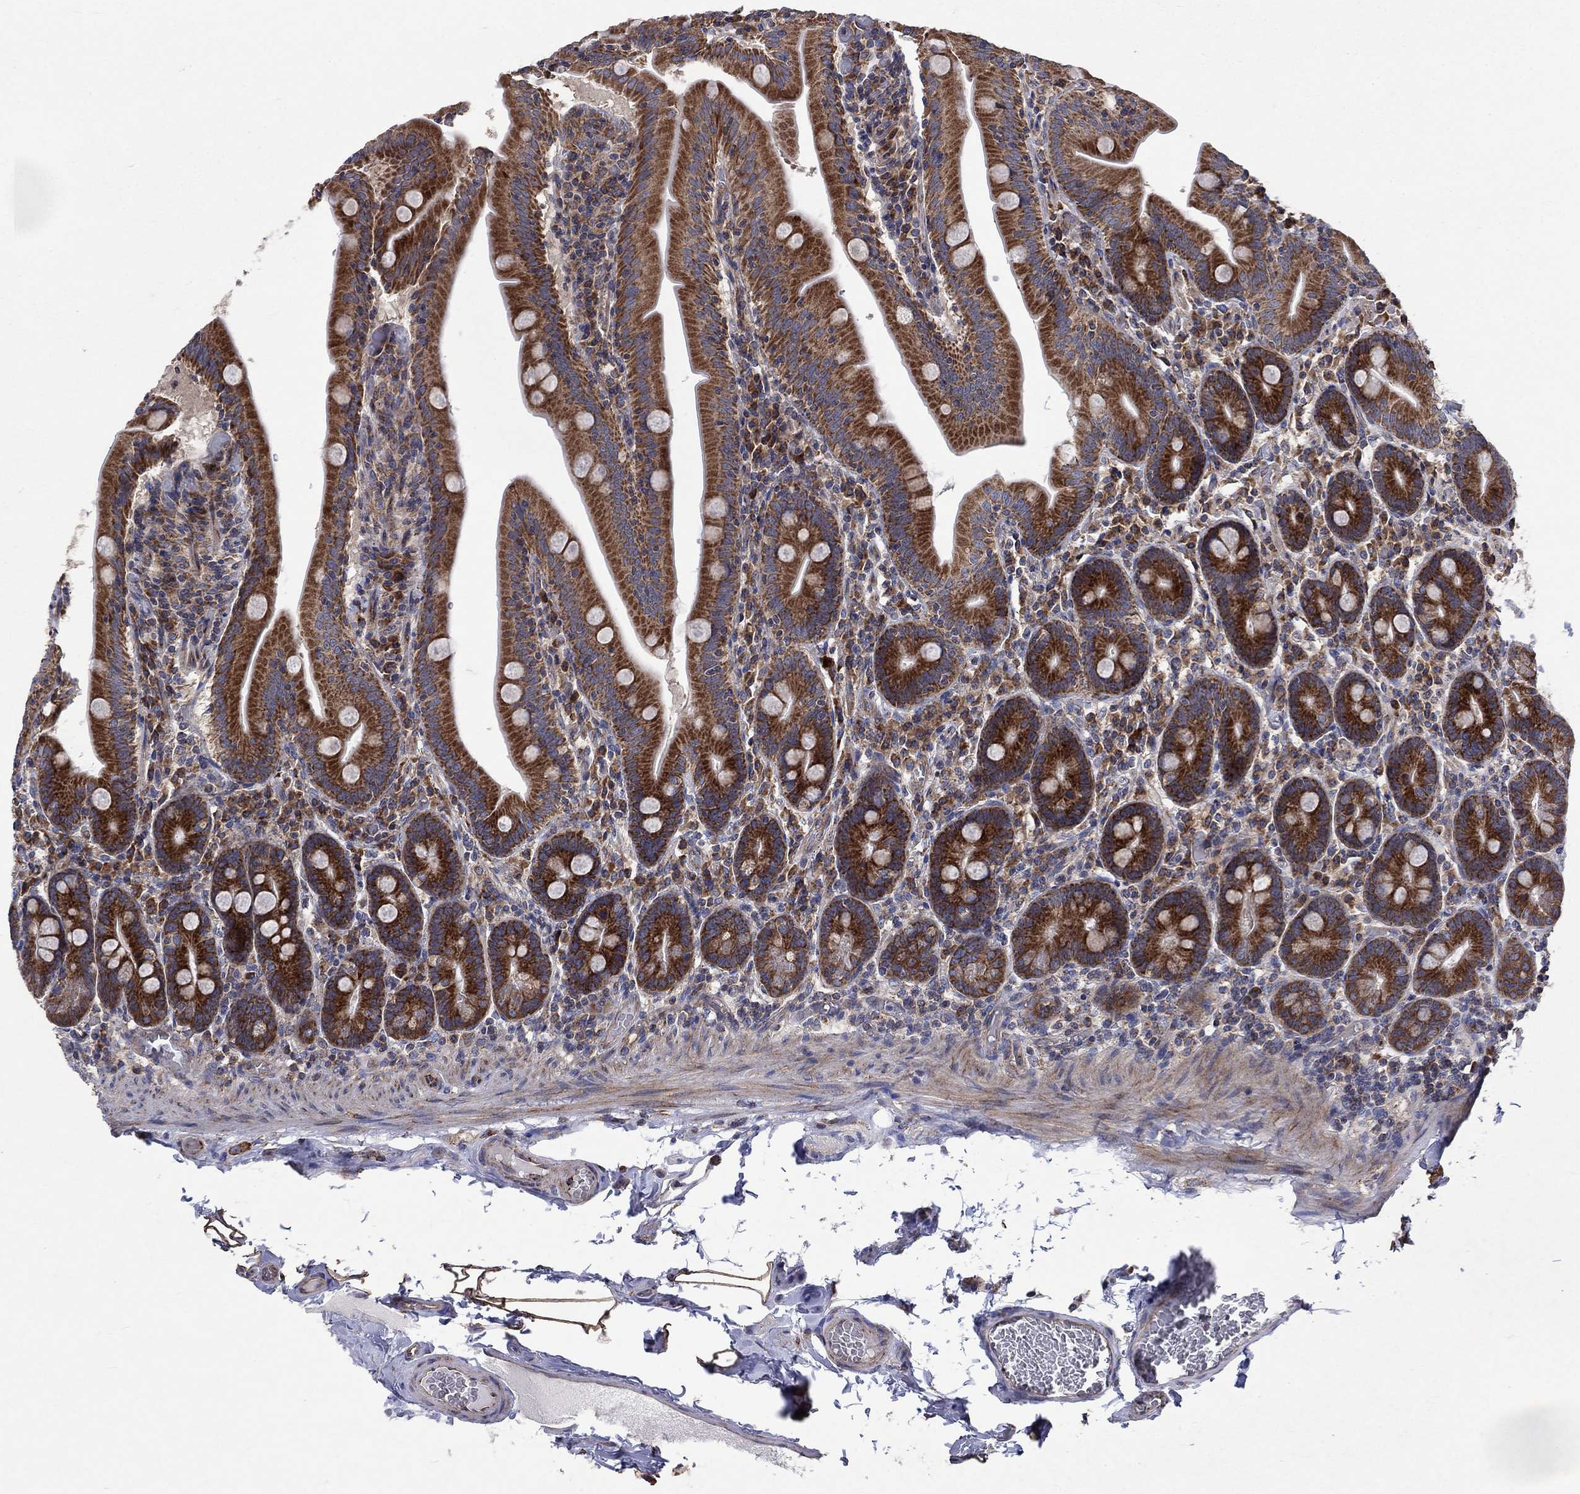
{"staining": {"intensity": "strong", "quantity": ">75%", "location": "cytoplasmic/membranous"}, "tissue": "small intestine", "cell_type": "Glandular cells", "image_type": "normal", "snomed": [{"axis": "morphology", "description": "Normal tissue, NOS"}, {"axis": "topography", "description": "Small intestine"}], "caption": "This is a photomicrograph of IHC staining of unremarkable small intestine, which shows strong expression in the cytoplasmic/membranous of glandular cells.", "gene": "RPLP0", "patient": {"sex": "male", "age": 37}}